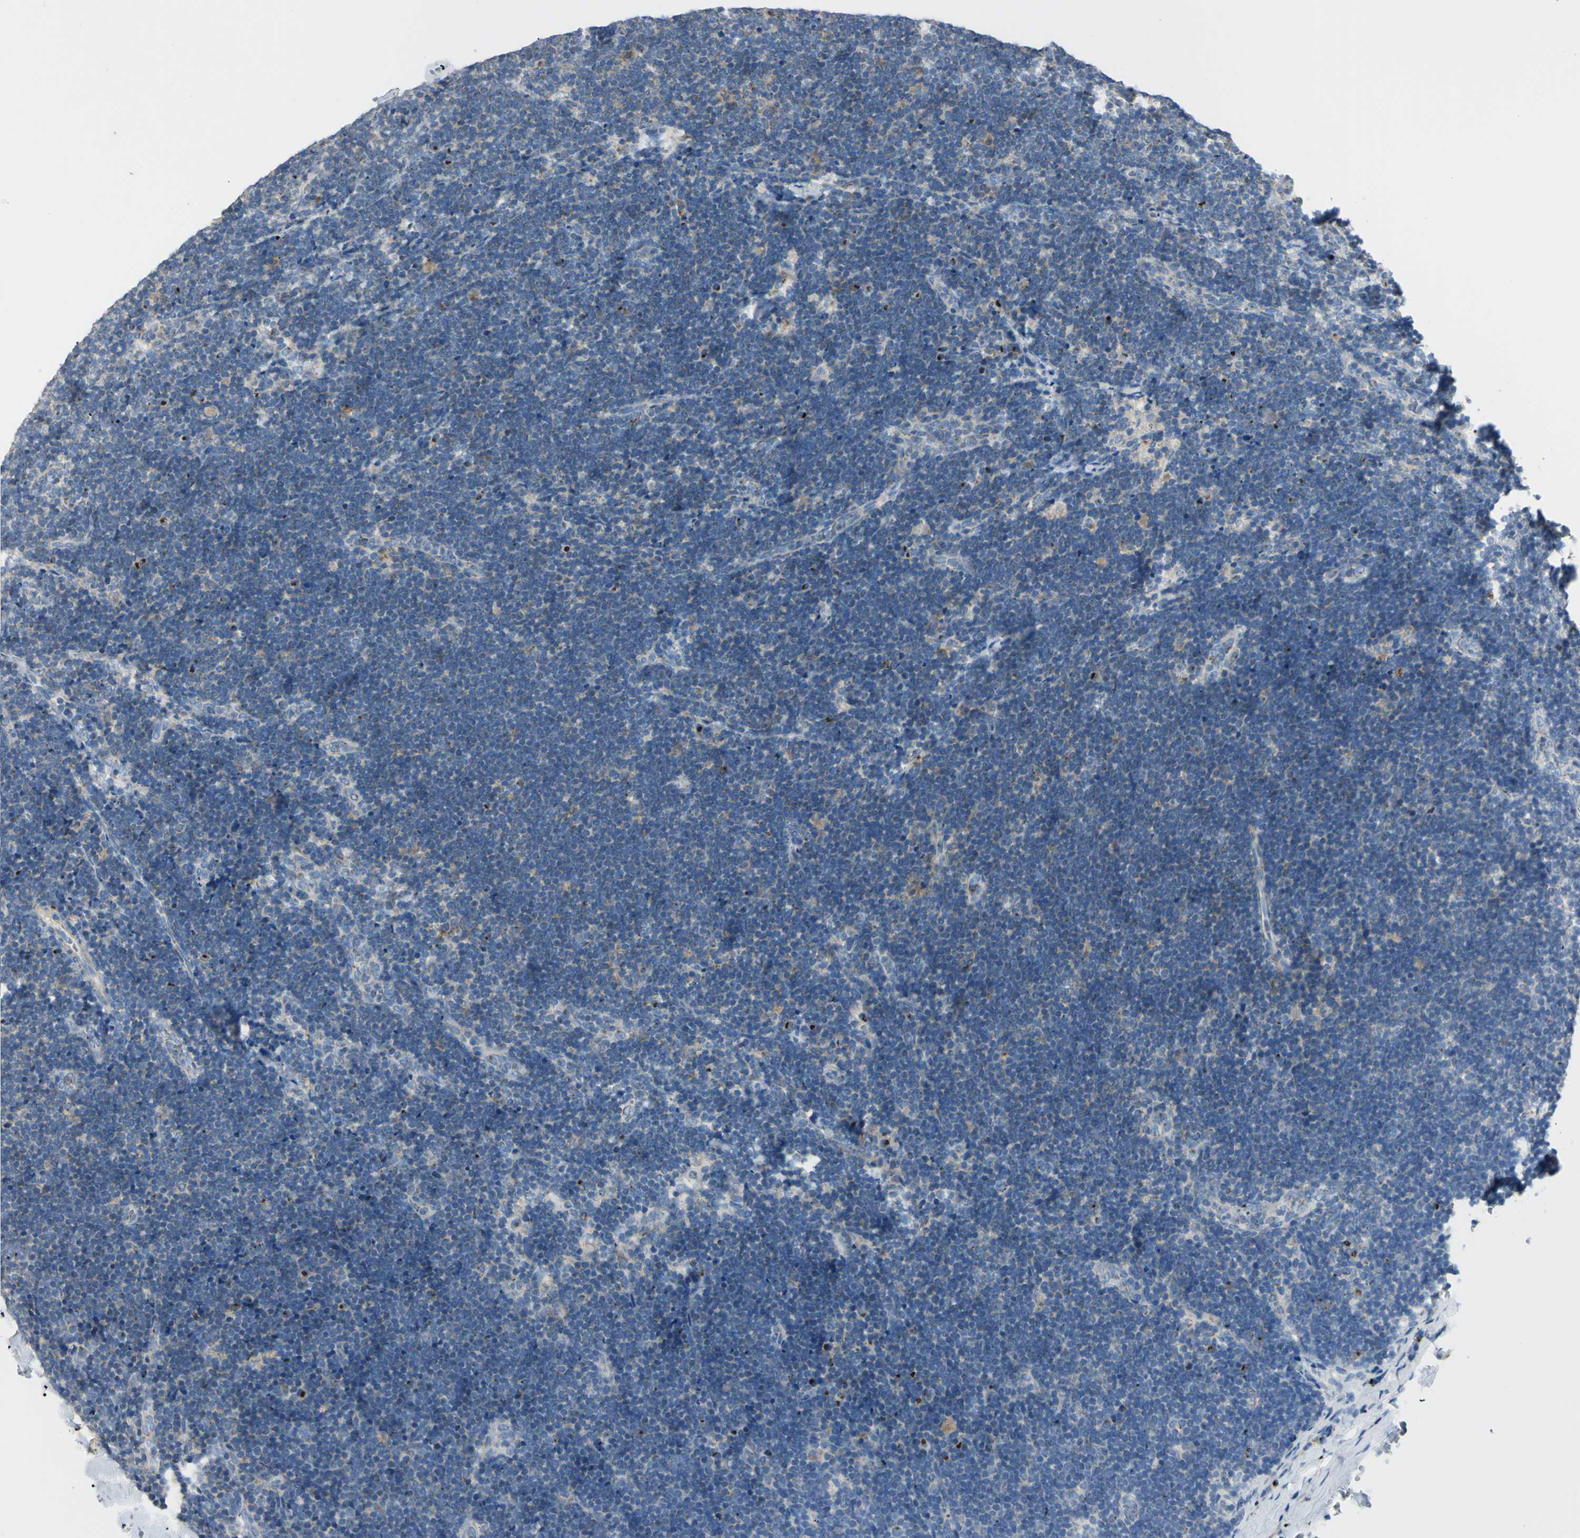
{"staining": {"intensity": "weak", "quantity": "<25%", "location": "cytoplasmic/membranous"}, "tissue": "lymph node", "cell_type": "Germinal center cells", "image_type": "normal", "snomed": [{"axis": "morphology", "description": "Normal tissue, NOS"}, {"axis": "topography", "description": "Lymph node"}], "caption": "This is a photomicrograph of IHC staining of normal lymph node, which shows no expression in germinal center cells.", "gene": "B4GALT3", "patient": {"sex": "female", "age": 14}}